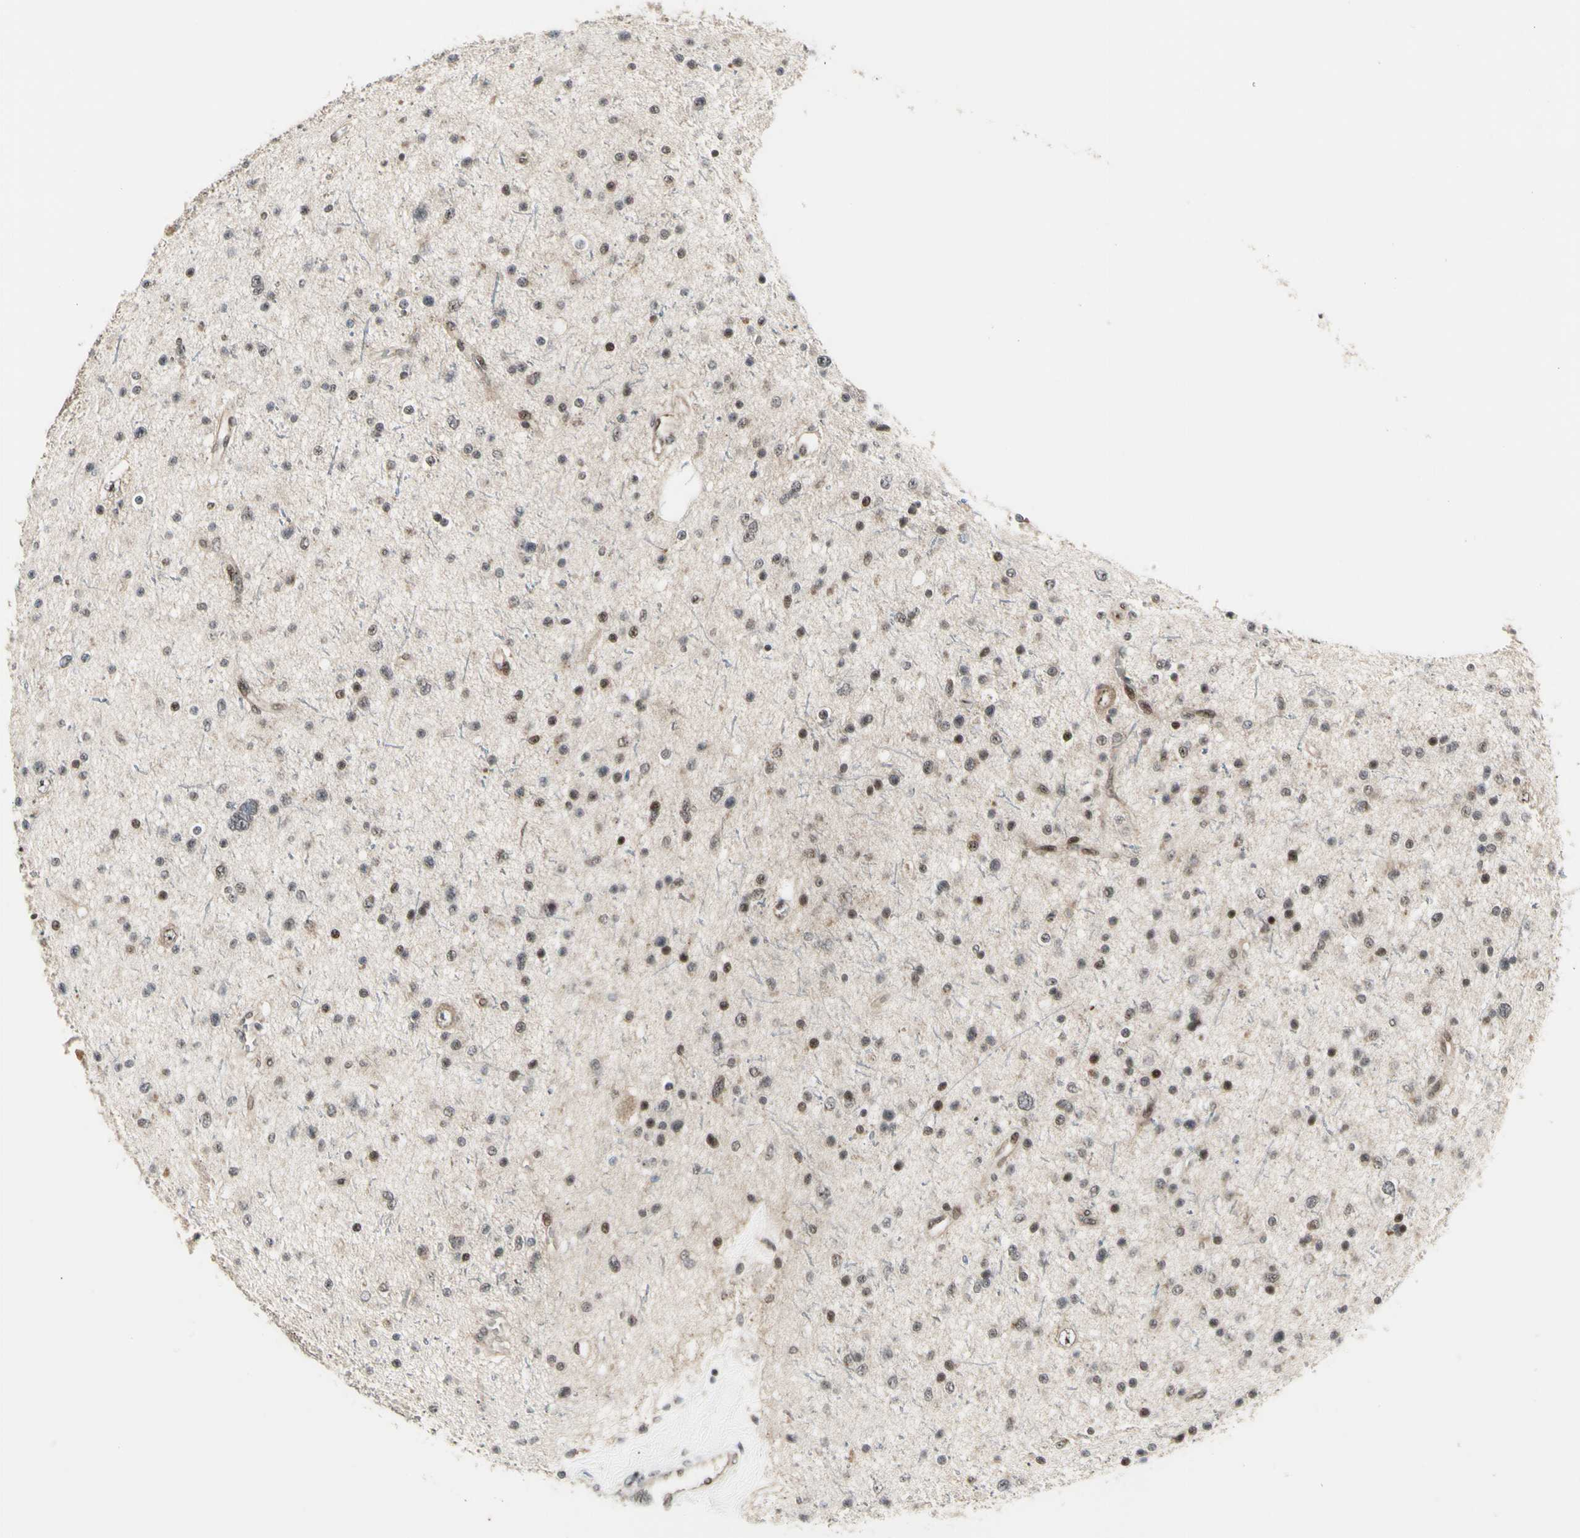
{"staining": {"intensity": "moderate", "quantity": "25%-75%", "location": "nuclear"}, "tissue": "glioma", "cell_type": "Tumor cells", "image_type": "cancer", "snomed": [{"axis": "morphology", "description": "Glioma, malignant, Low grade"}, {"axis": "topography", "description": "Brain"}], "caption": "Immunohistochemistry (IHC) of glioma reveals medium levels of moderate nuclear expression in about 25%-75% of tumor cells.", "gene": "DHRS7B", "patient": {"sex": "female", "age": 37}}